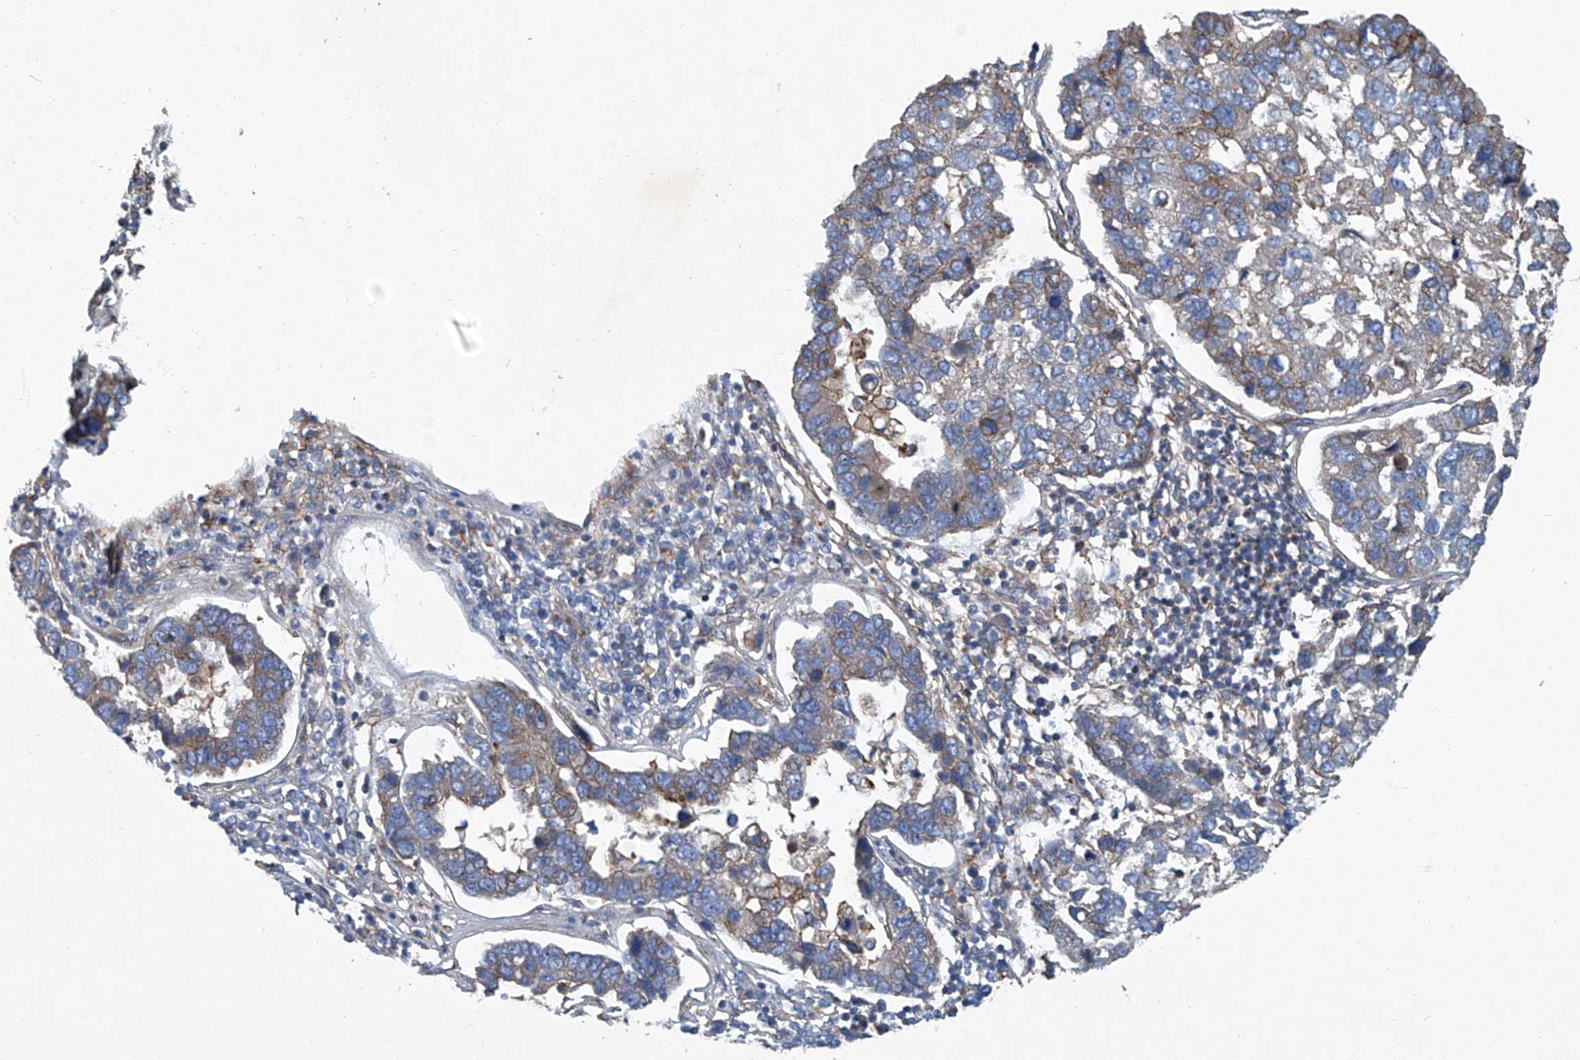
{"staining": {"intensity": "weak", "quantity": "<25%", "location": "cytoplasmic/membranous"}, "tissue": "pancreatic cancer", "cell_type": "Tumor cells", "image_type": "cancer", "snomed": [{"axis": "morphology", "description": "Adenocarcinoma, NOS"}, {"axis": "topography", "description": "Pancreas"}], "caption": "Immunohistochemistry image of neoplastic tissue: human pancreatic cancer (adenocarcinoma) stained with DAB demonstrates no significant protein expression in tumor cells.", "gene": "PIGH", "patient": {"sex": "female", "age": 61}}